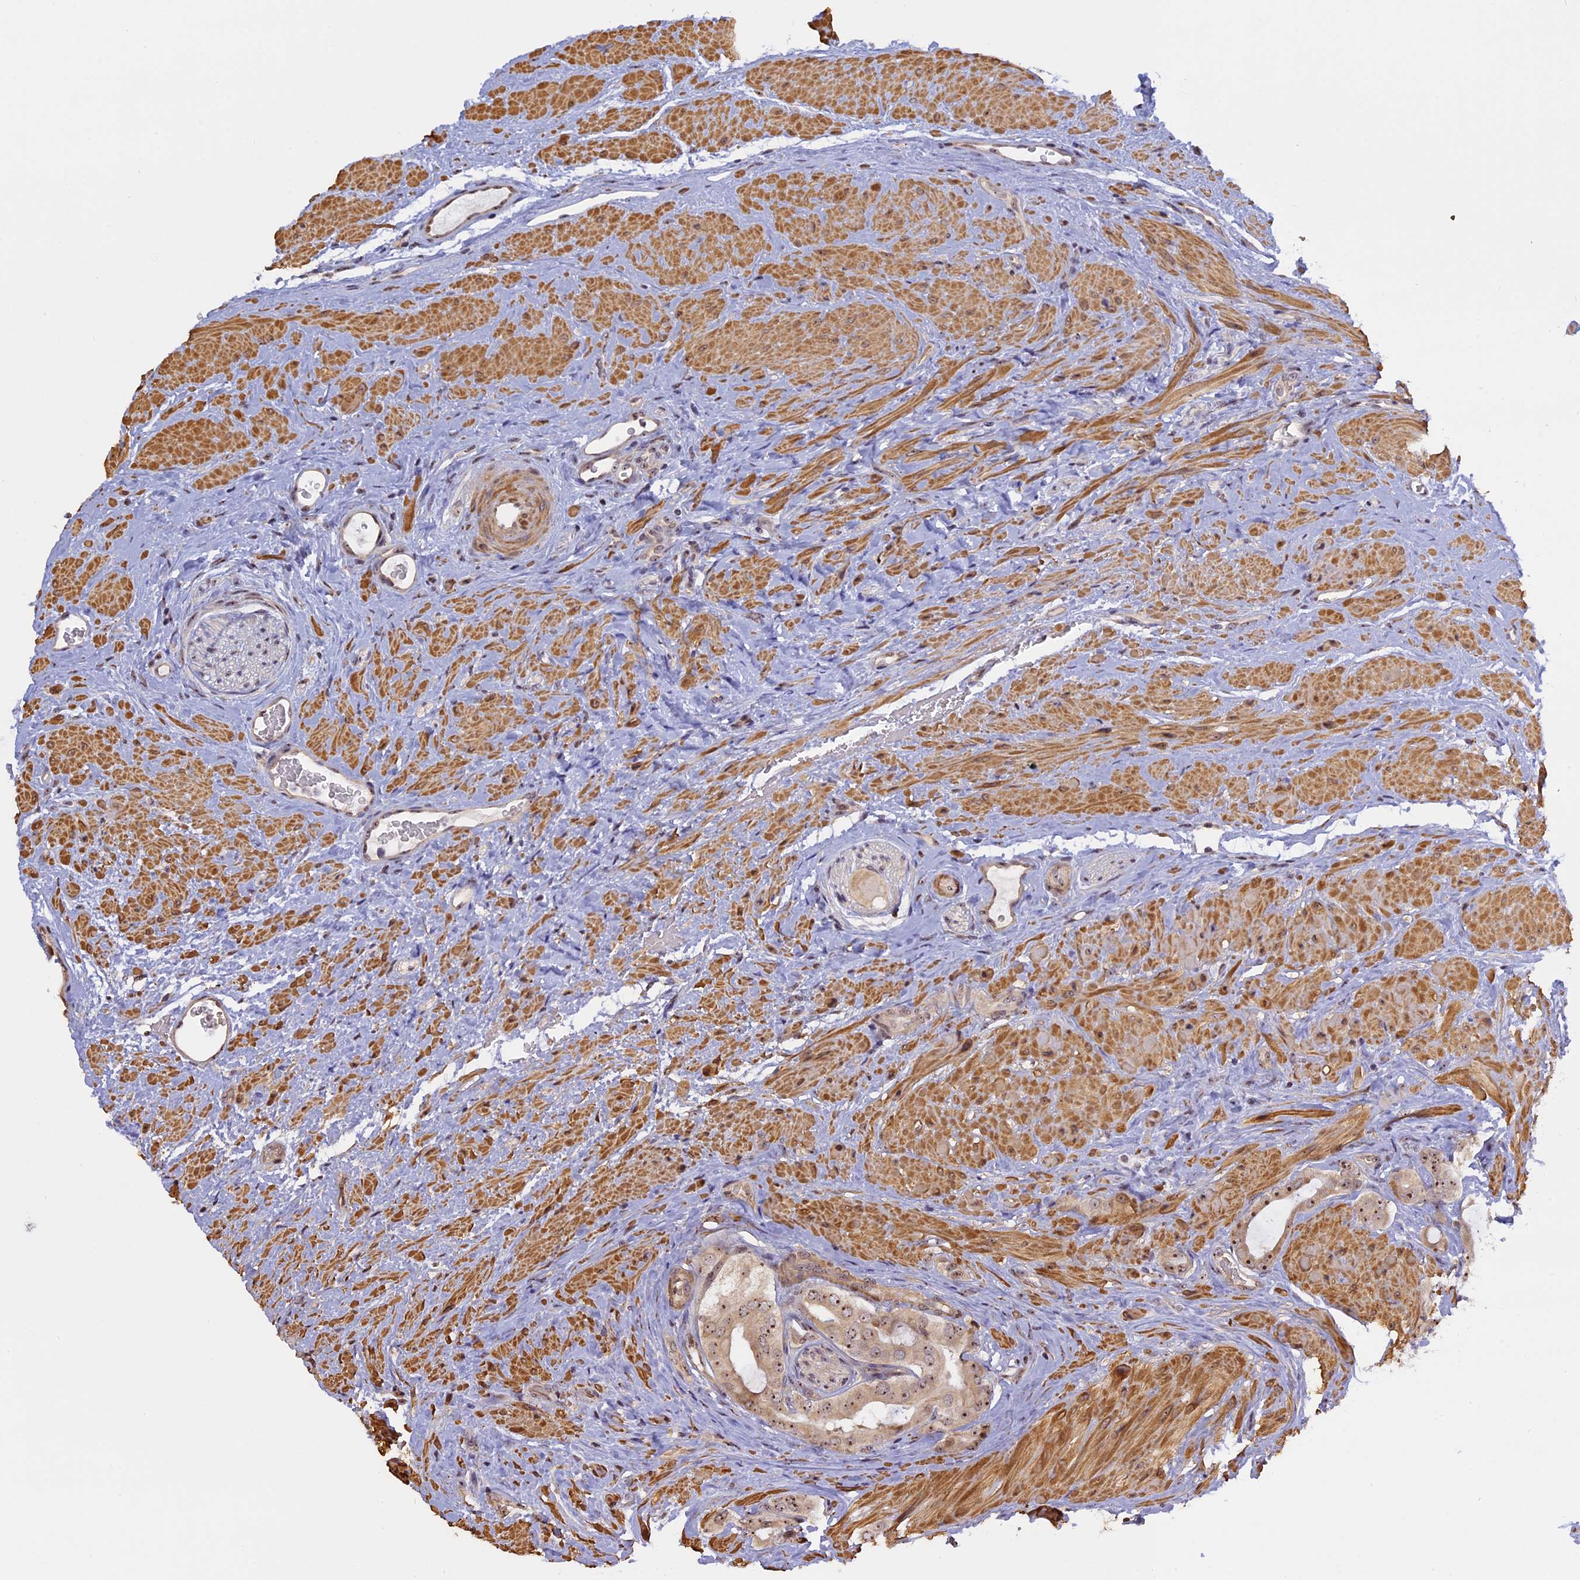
{"staining": {"intensity": "moderate", "quantity": "<25%", "location": "nuclear"}, "tissue": "prostate cancer", "cell_type": "Tumor cells", "image_type": "cancer", "snomed": [{"axis": "morphology", "description": "Adenocarcinoma, Low grade"}, {"axis": "topography", "description": "Prostate"}], "caption": "The immunohistochemical stain shows moderate nuclear positivity in tumor cells of low-grade adenocarcinoma (prostate) tissue. (Stains: DAB in brown, nuclei in blue, Microscopy: brightfield microscopy at high magnification).", "gene": "MGA", "patient": {"sex": "male", "age": 57}}